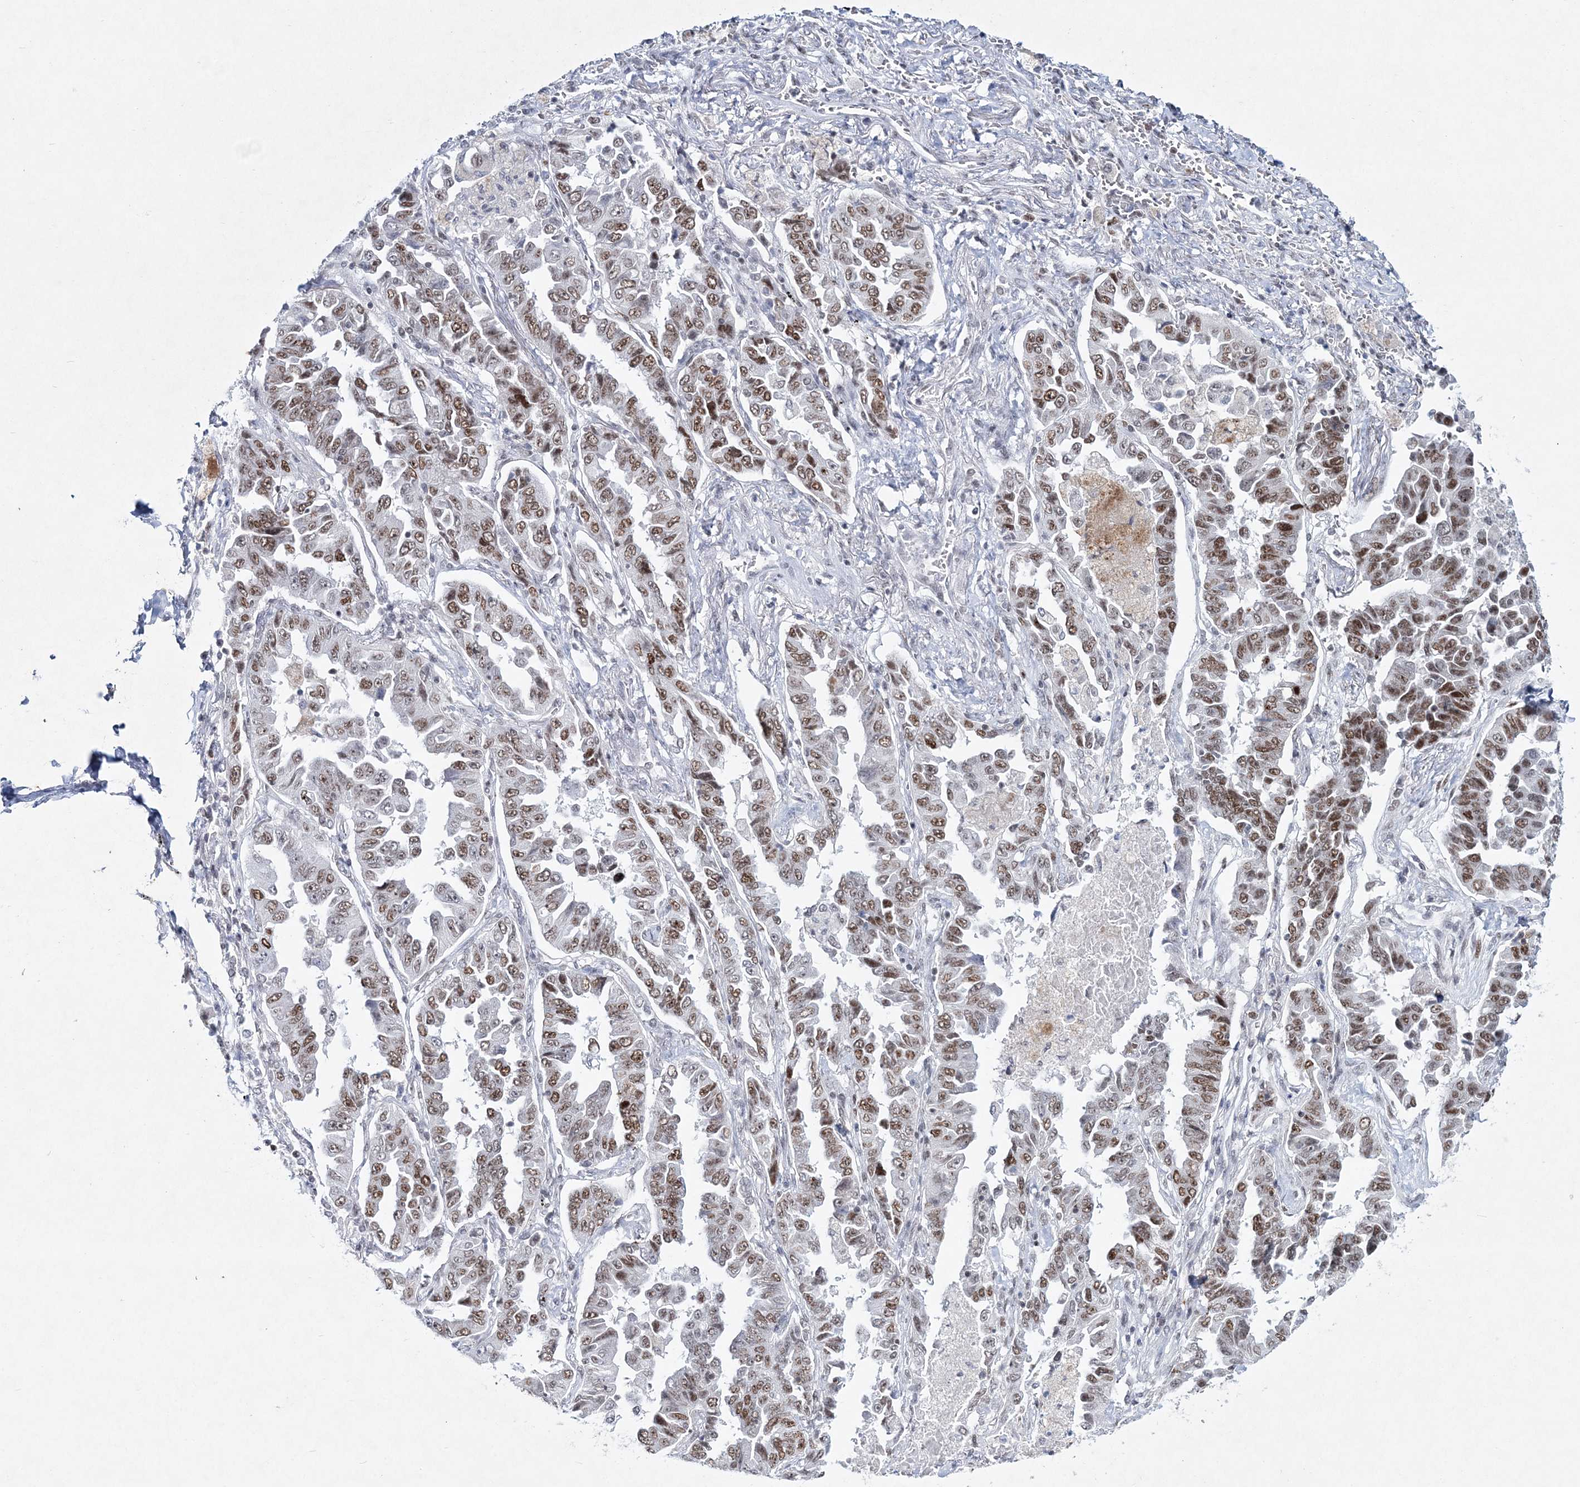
{"staining": {"intensity": "moderate", "quantity": ">75%", "location": "nuclear"}, "tissue": "lung cancer", "cell_type": "Tumor cells", "image_type": "cancer", "snomed": [{"axis": "morphology", "description": "Adenocarcinoma, NOS"}, {"axis": "topography", "description": "Lung"}], "caption": "High-power microscopy captured an IHC photomicrograph of lung cancer (adenocarcinoma), revealing moderate nuclear staining in approximately >75% of tumor cells.", "gene": "LRRFIP2", "patient": {"sex": "female", "age": 51}}